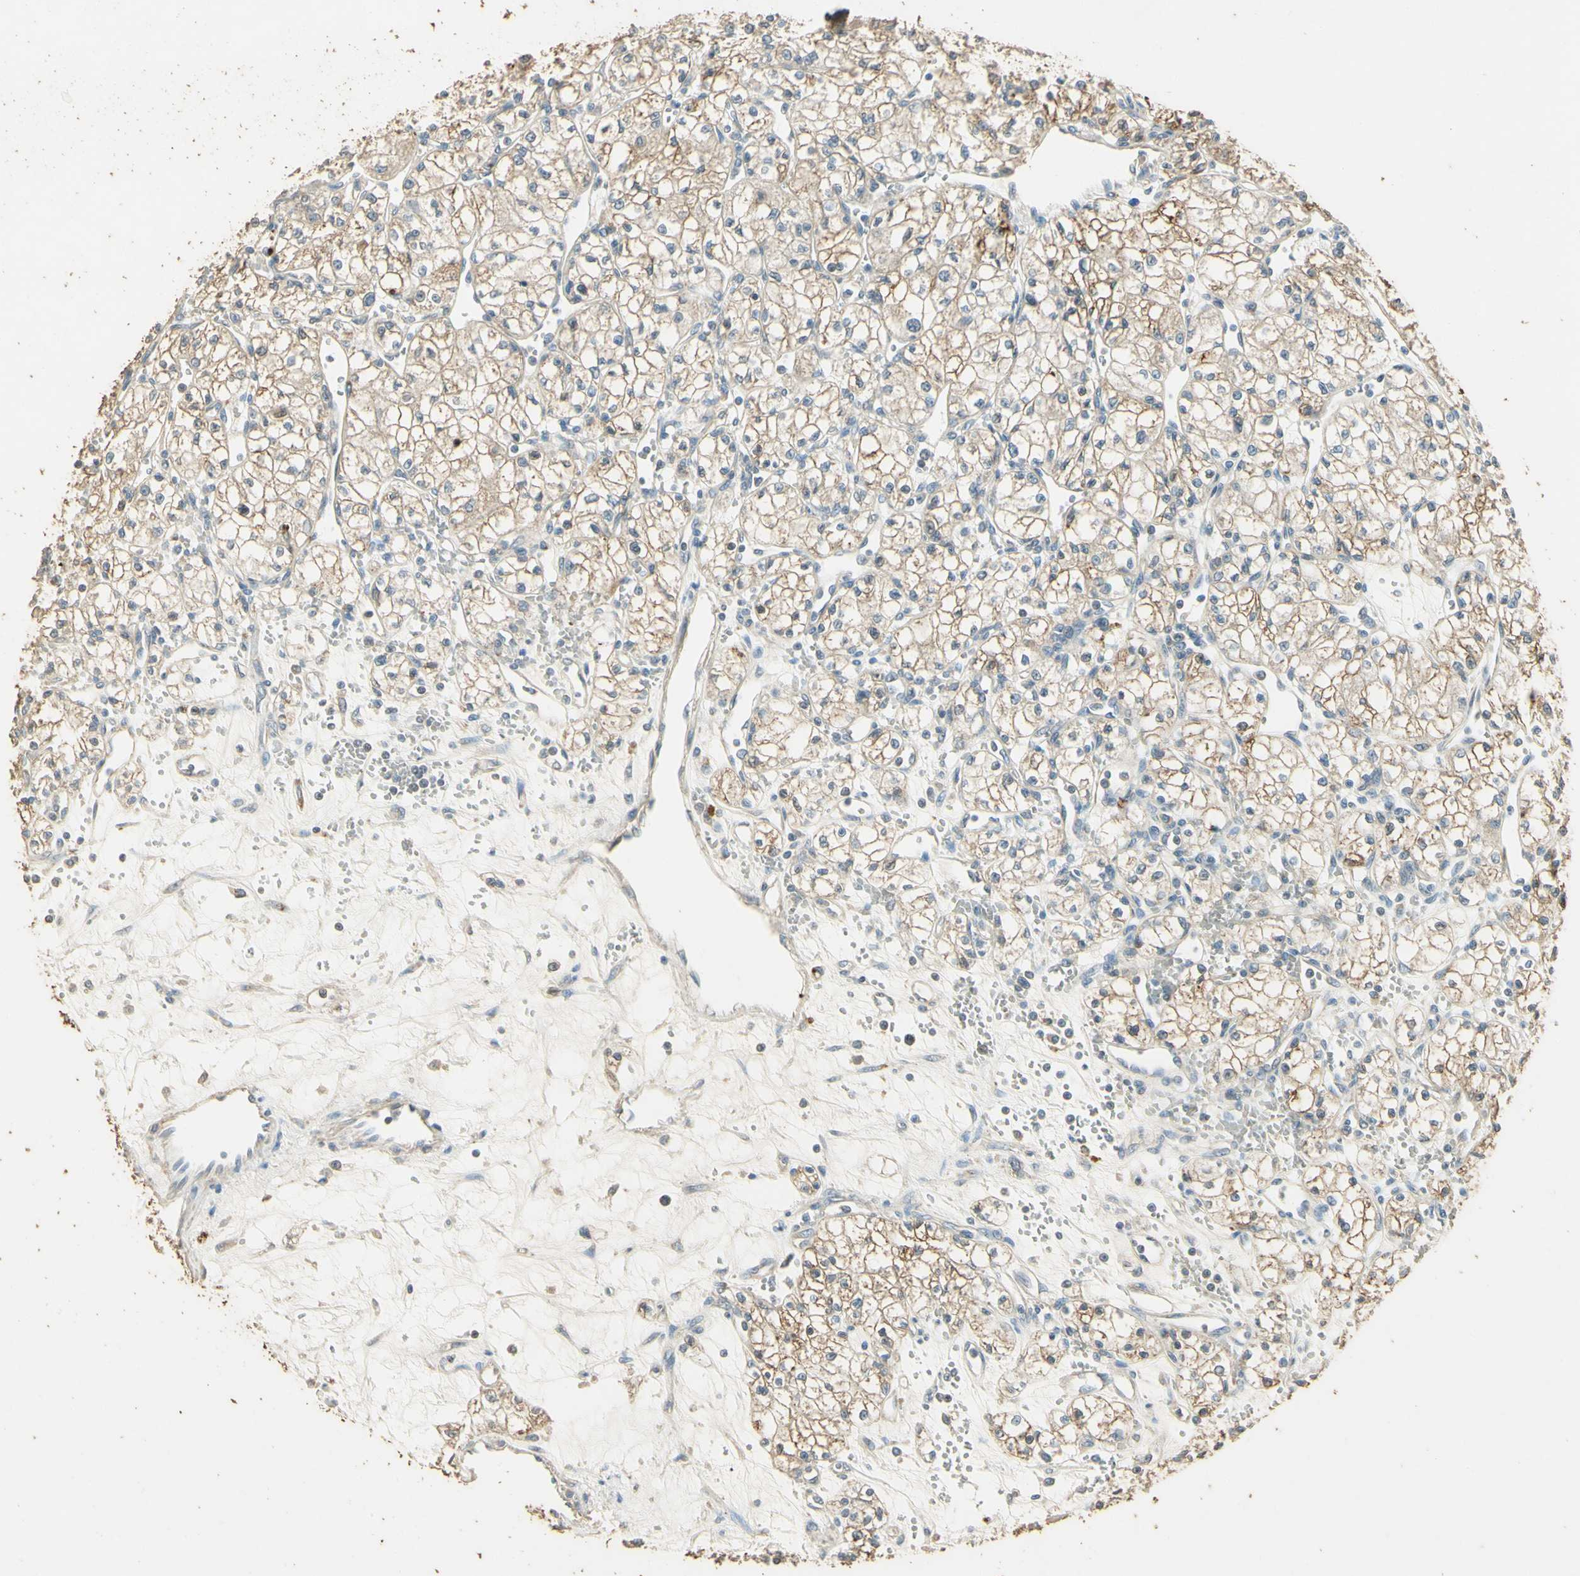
{"staining": {"intensity": "moderate", "quantity": ">75%", "location": "cytoplasmic/membranous"}, "tissue": "renal cancer", "cell_type": "Tumor cells", "image_type": "cancer", "snomed": [{"axis": "morphology", "description": "Normal tissue, NOS"}, {"axis": "morphology", "description": "Adenocarcinoma, NOS"}, {"axis": "topography", "description": "Kidney"}], "caption": "Adenocarcinoma (renal) stained for a protein shows moderate cytoplasmic/membranous positivity in tumor cells. The staining was performed using DAB (3,3'-diaminobenzidine) to visualize the protein expression in brown, while the nuclei were stained in blue with hematoxylin (Magnification: 20x).", "gene": "ARHGEF17", "patient": {"sex": "male", "age": 59}}